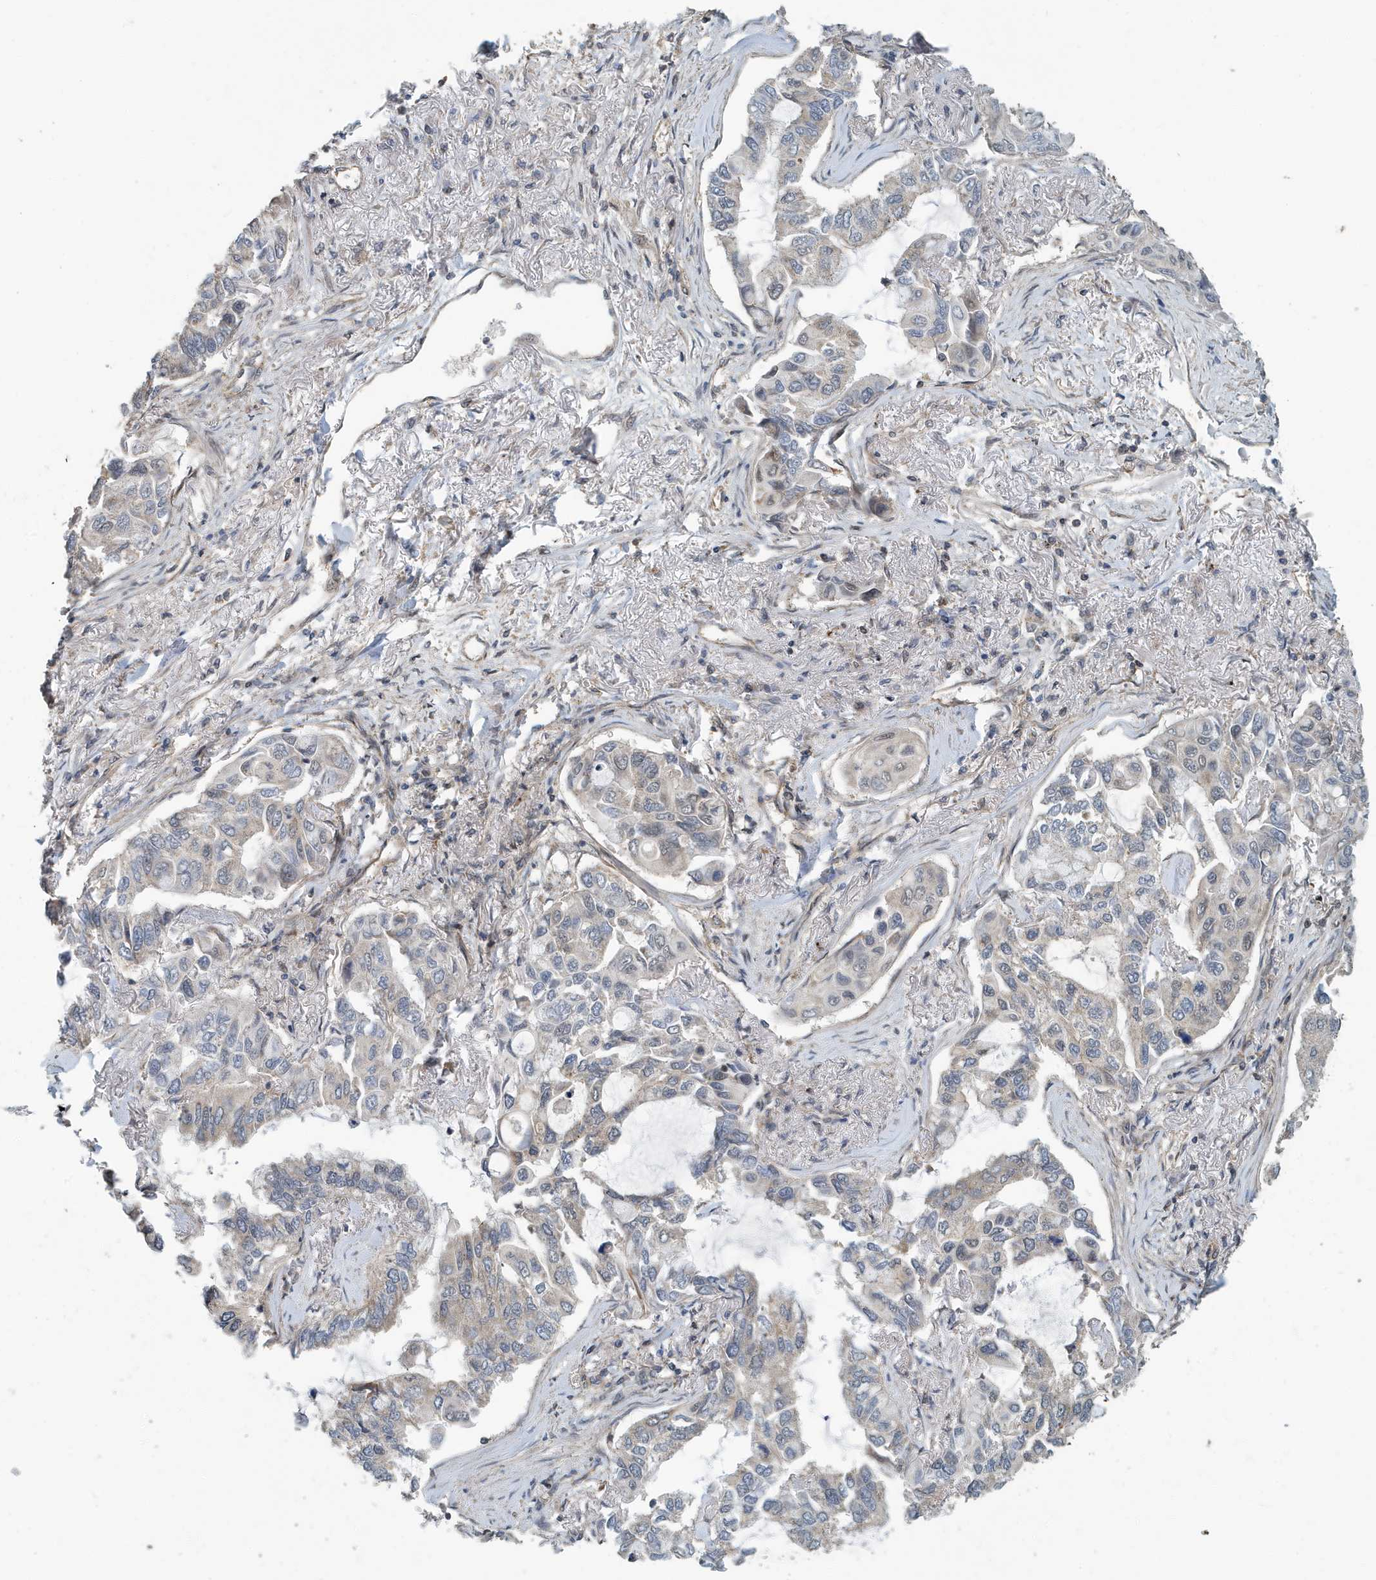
{"staining": {"intensity": "weak", "quantity": "<25%", "location": "nuclear"}, "tissue": "lung cancer", "cell_type": "Tumor cells", "image_type": "cancer", "snomed": [{"axis": "morphology", "description": "Adenocarcinoma, NOS"}, {"axis": "topography", "description": "Lung"}], "caption": "The micrograph exhibits no significant staining in tumor cells of lung cancer (adenocarcinoma).", "gene": "KIF15", "patient": {"sex": "male", "age": 64}}